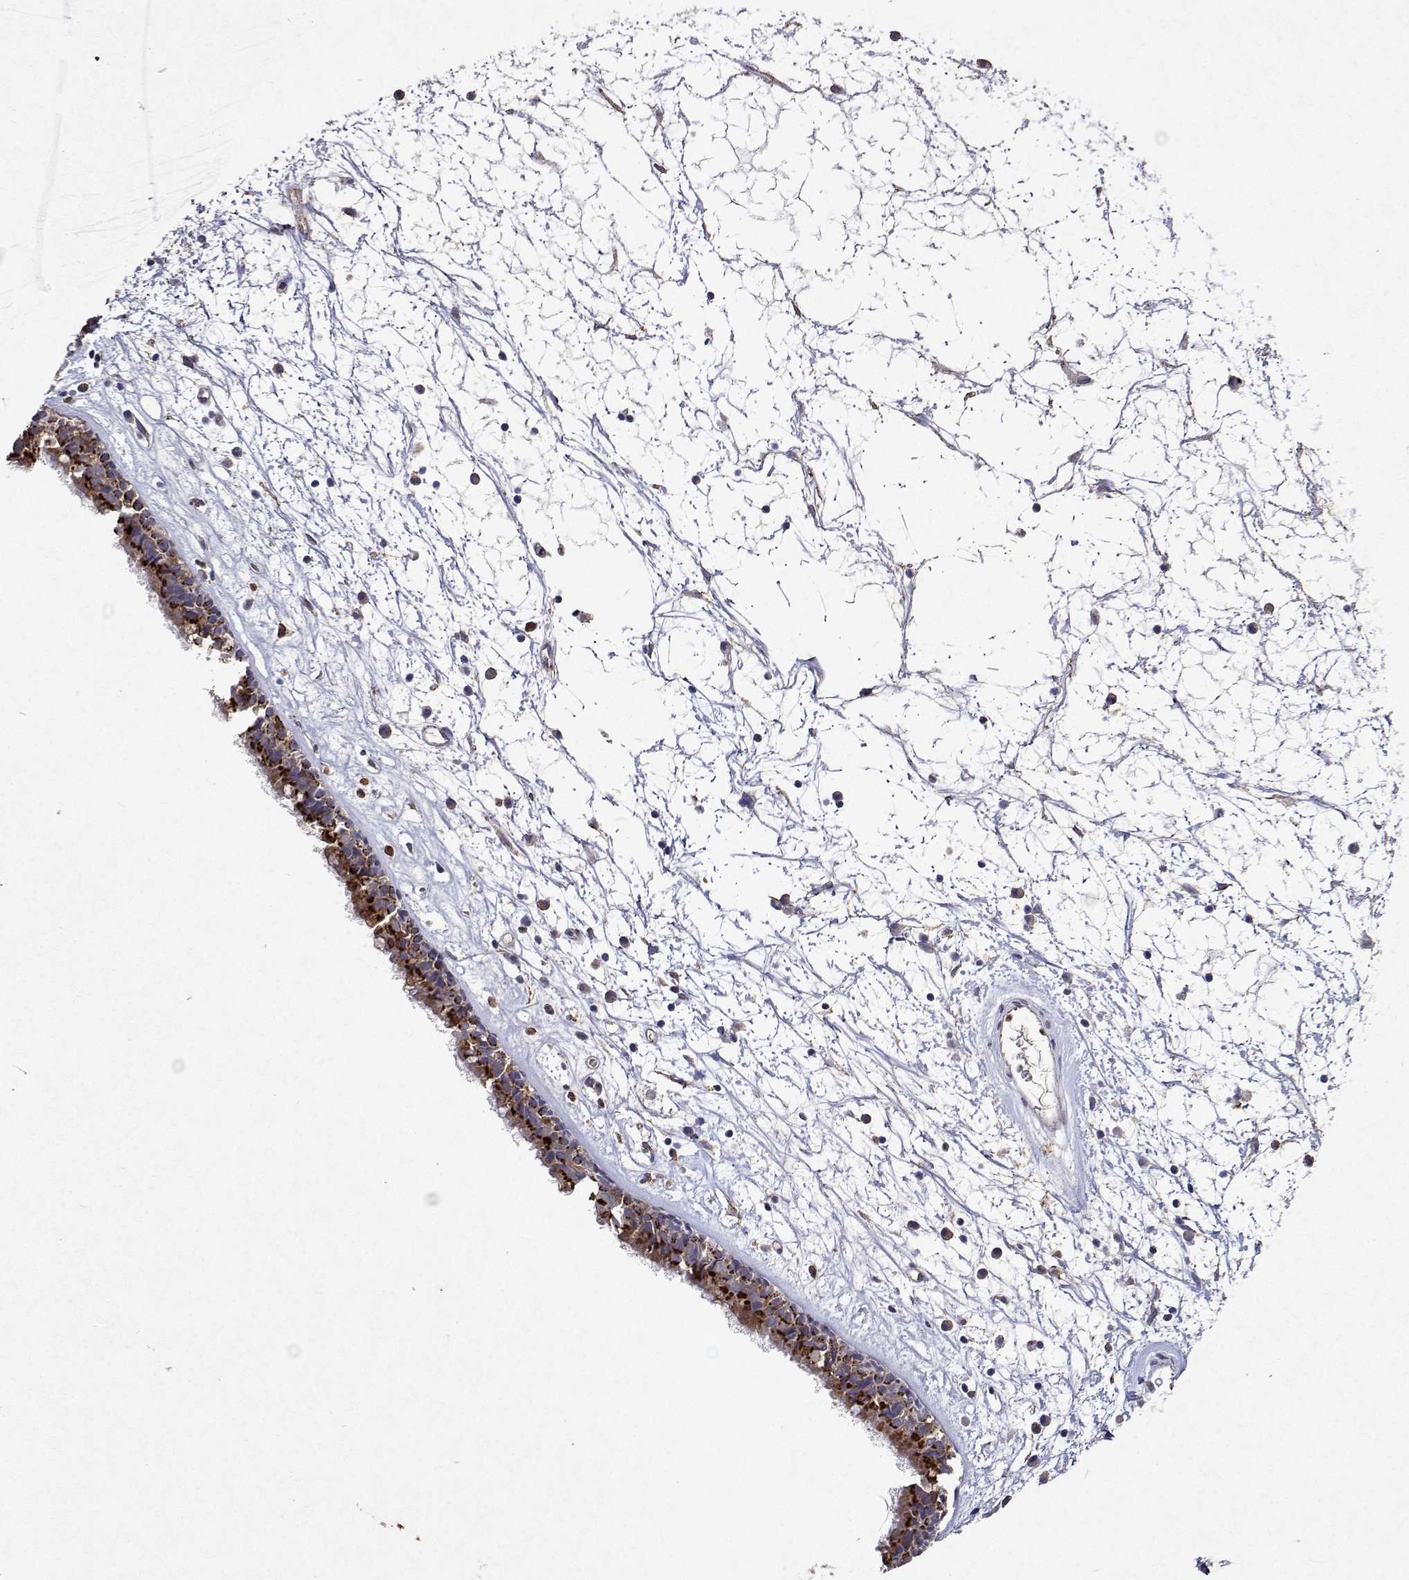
{"staining": {"intensity": "strong", "quantity": "25%-75%", "location": "cytoplasmic/membranous"}, "tissue": "nasopharynx", "cell_type": "Respiratory epithelial cells", "image_type": "normal", "snomed": [{"axis": "morphology", "description": "Normal tissue, NOS"}, {"axis": "topography", "description": "Nasopharynx"}], "caption": "This photomicrograph displays IHC staining of benign nasopharynx, with high strong cytoplasmic/membranous expression in about 25%-75% of respiratory epithelial cells.", "gene": "DUSP28", "patient": {"sex": "male", "age": 24}}